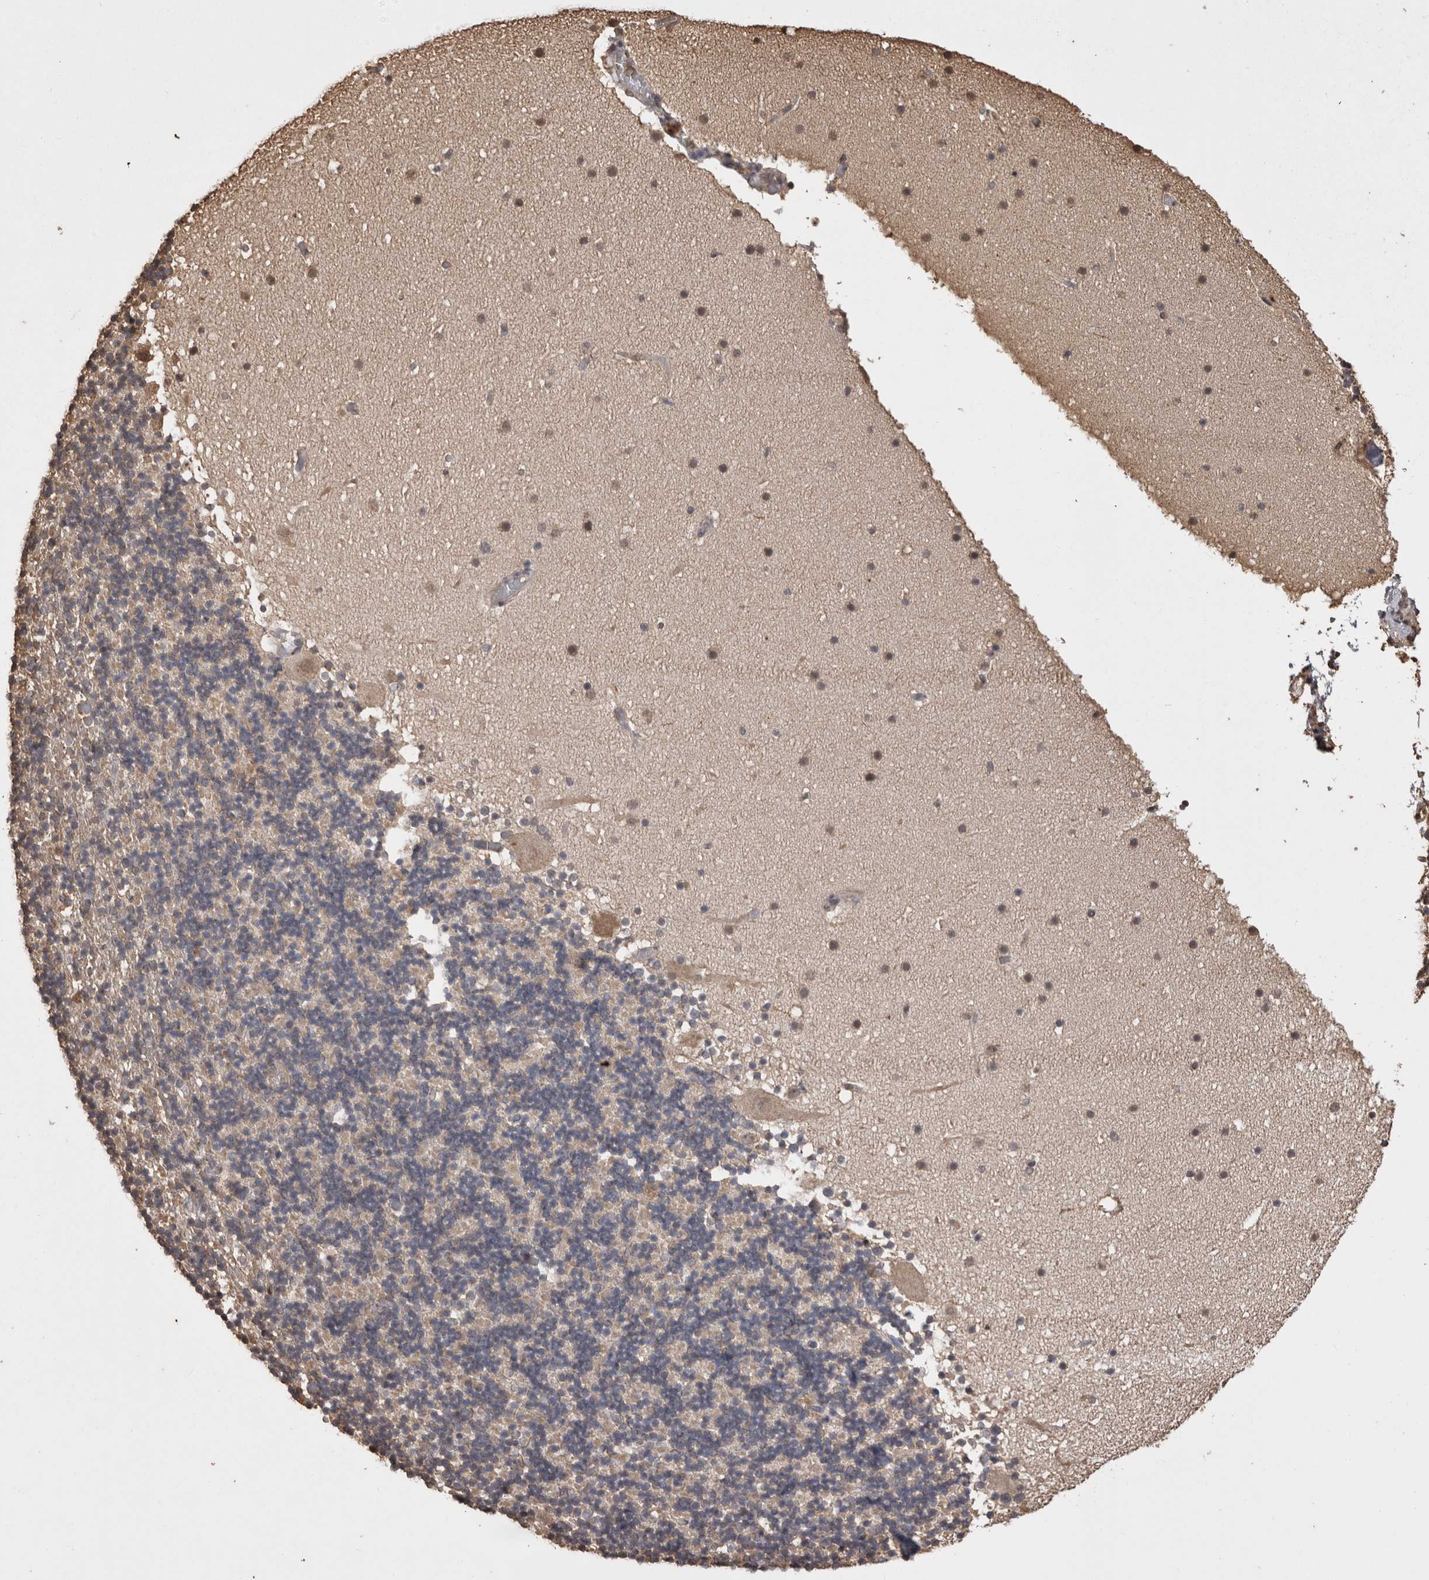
{"staining": {"intensity": "moderate", "quantity": "<25%", "location": "cytoplasmic/membranous"}, "tissue": "cerebellum", "cell_type": "Cells in granular layer", "image_type": "normal", "snomed": [{"axis": "morphology", "description": "Normal tissue, NOS"}, {"axis": "topography", "description": "Cerebellum"}], "caption": "DAB (3,3'-diaminobenzidine) immunohistochemical staining of unremarkable human cerebellum displays moderate cytoplasmic/membranous protein staining in approximately <25% of cells in granular layer. (DAB (3,3'-diaminobenzidine) = brown stain, brightfield microscopy at high magnification).", "gene": "SOCS5", "patient": {"sex": "male", "age": 57}}